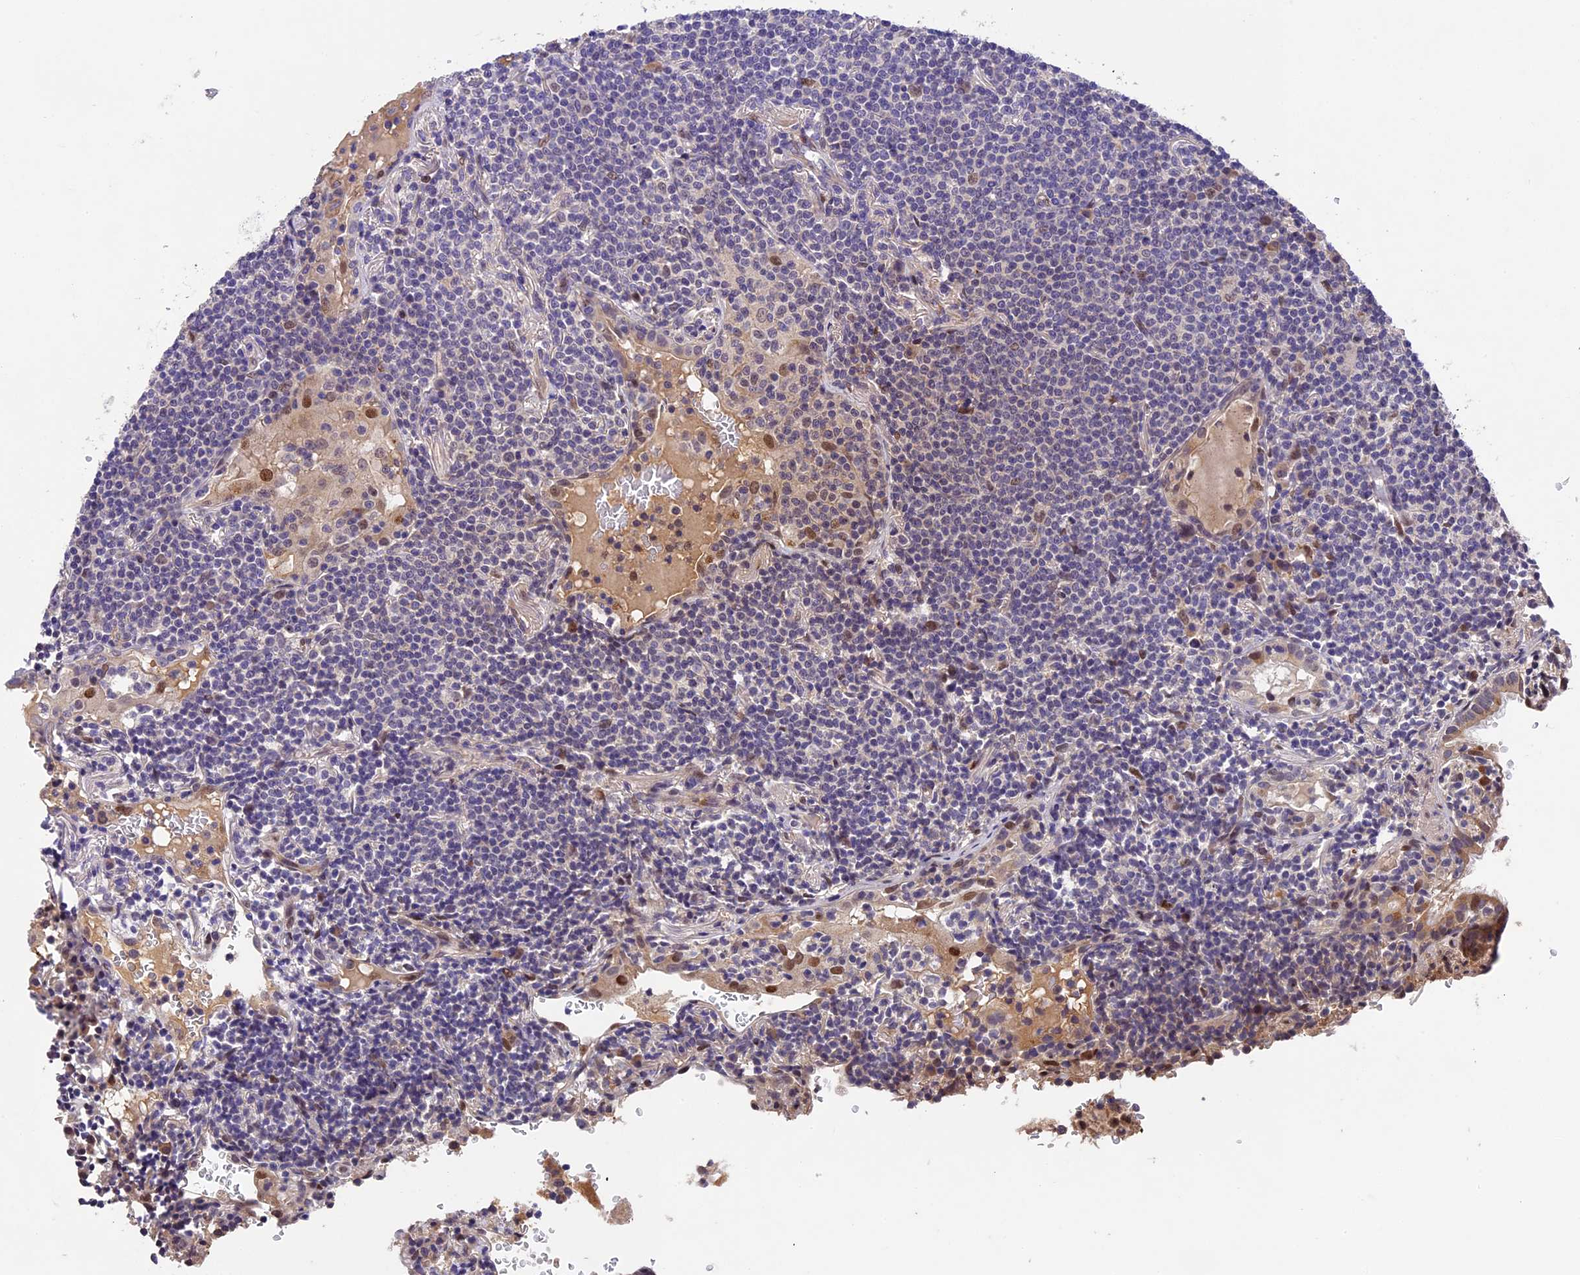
{"staining": {"intensity": "negative", "quantity": "none", "location": "none"}, "tissue": "lymphoma", "cell_type": "Tumor cells", "image_type": "cancer", "snomed": [{"axis": "morphology", "description": "Malignant lymphoma, non-Hodgkin's type, Low grade"}, {"axis": "topography", "description": "Lung"}], "caption": "A high-resolution micrograph shows immunohistochemistry staining of lymphoma, which displays no significant positivity in tumor cells.", "gene": "CCSER1", "patient": {"sex": "female", "age": 71}}